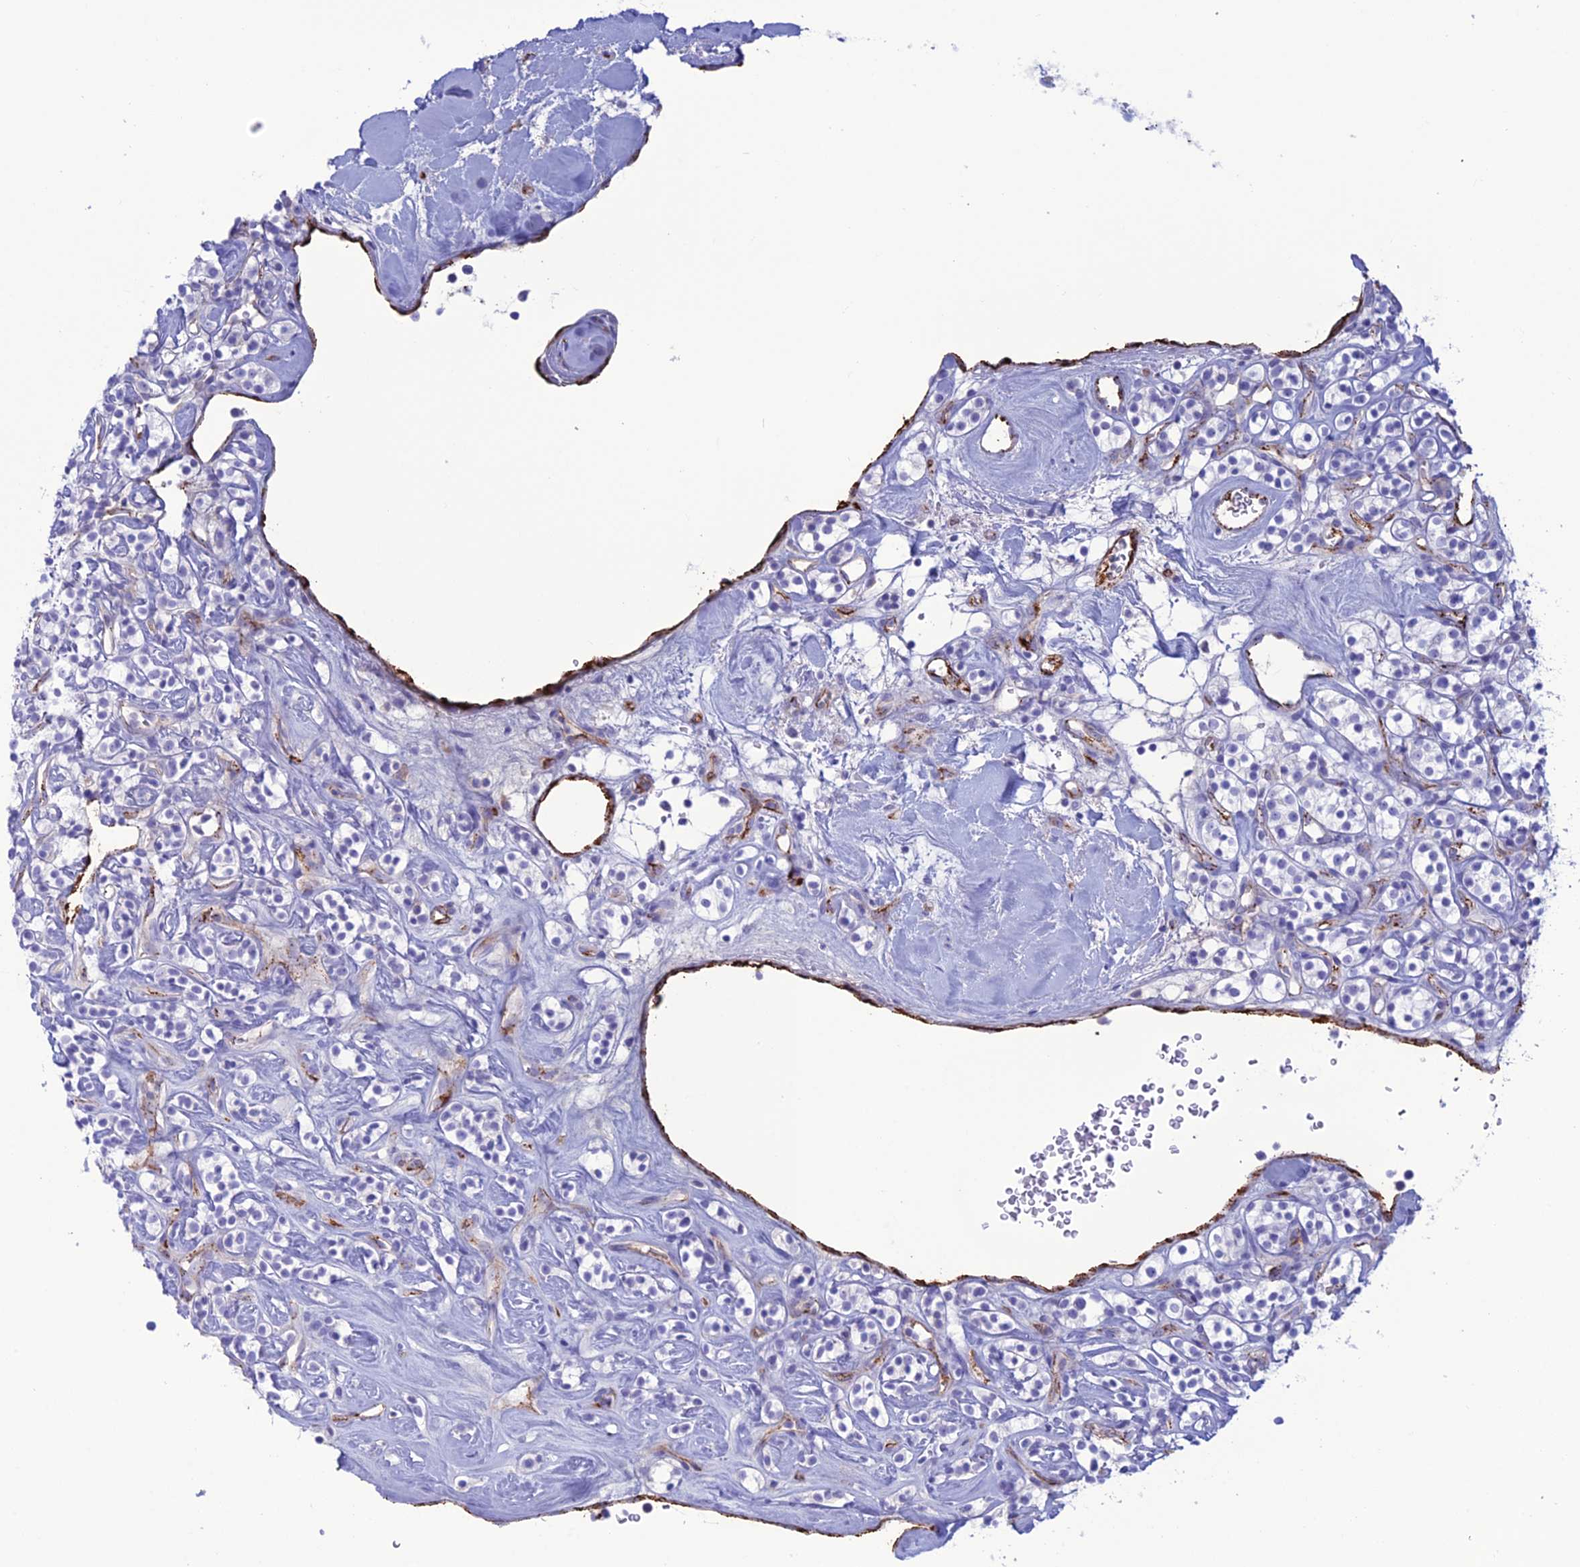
{"staining": {"intensity": "negative", "quantity": "none", "location": "none"}, "tissue": "renal cancer", "cell_type": "Tumor cells", "image_type": "cancer", "snomed": [{"axis": "morphology", "description": "Adenocarcinoma, NOS"}, {"axis": "topography", "description": "Kidney"}], "caption": "Photomicrograph shows no protein positivity in tumor cells of renal adenocarcinoma tissue.", "gene": "CDC42EP5", "patient": {"sex": "male", "age": 77}}